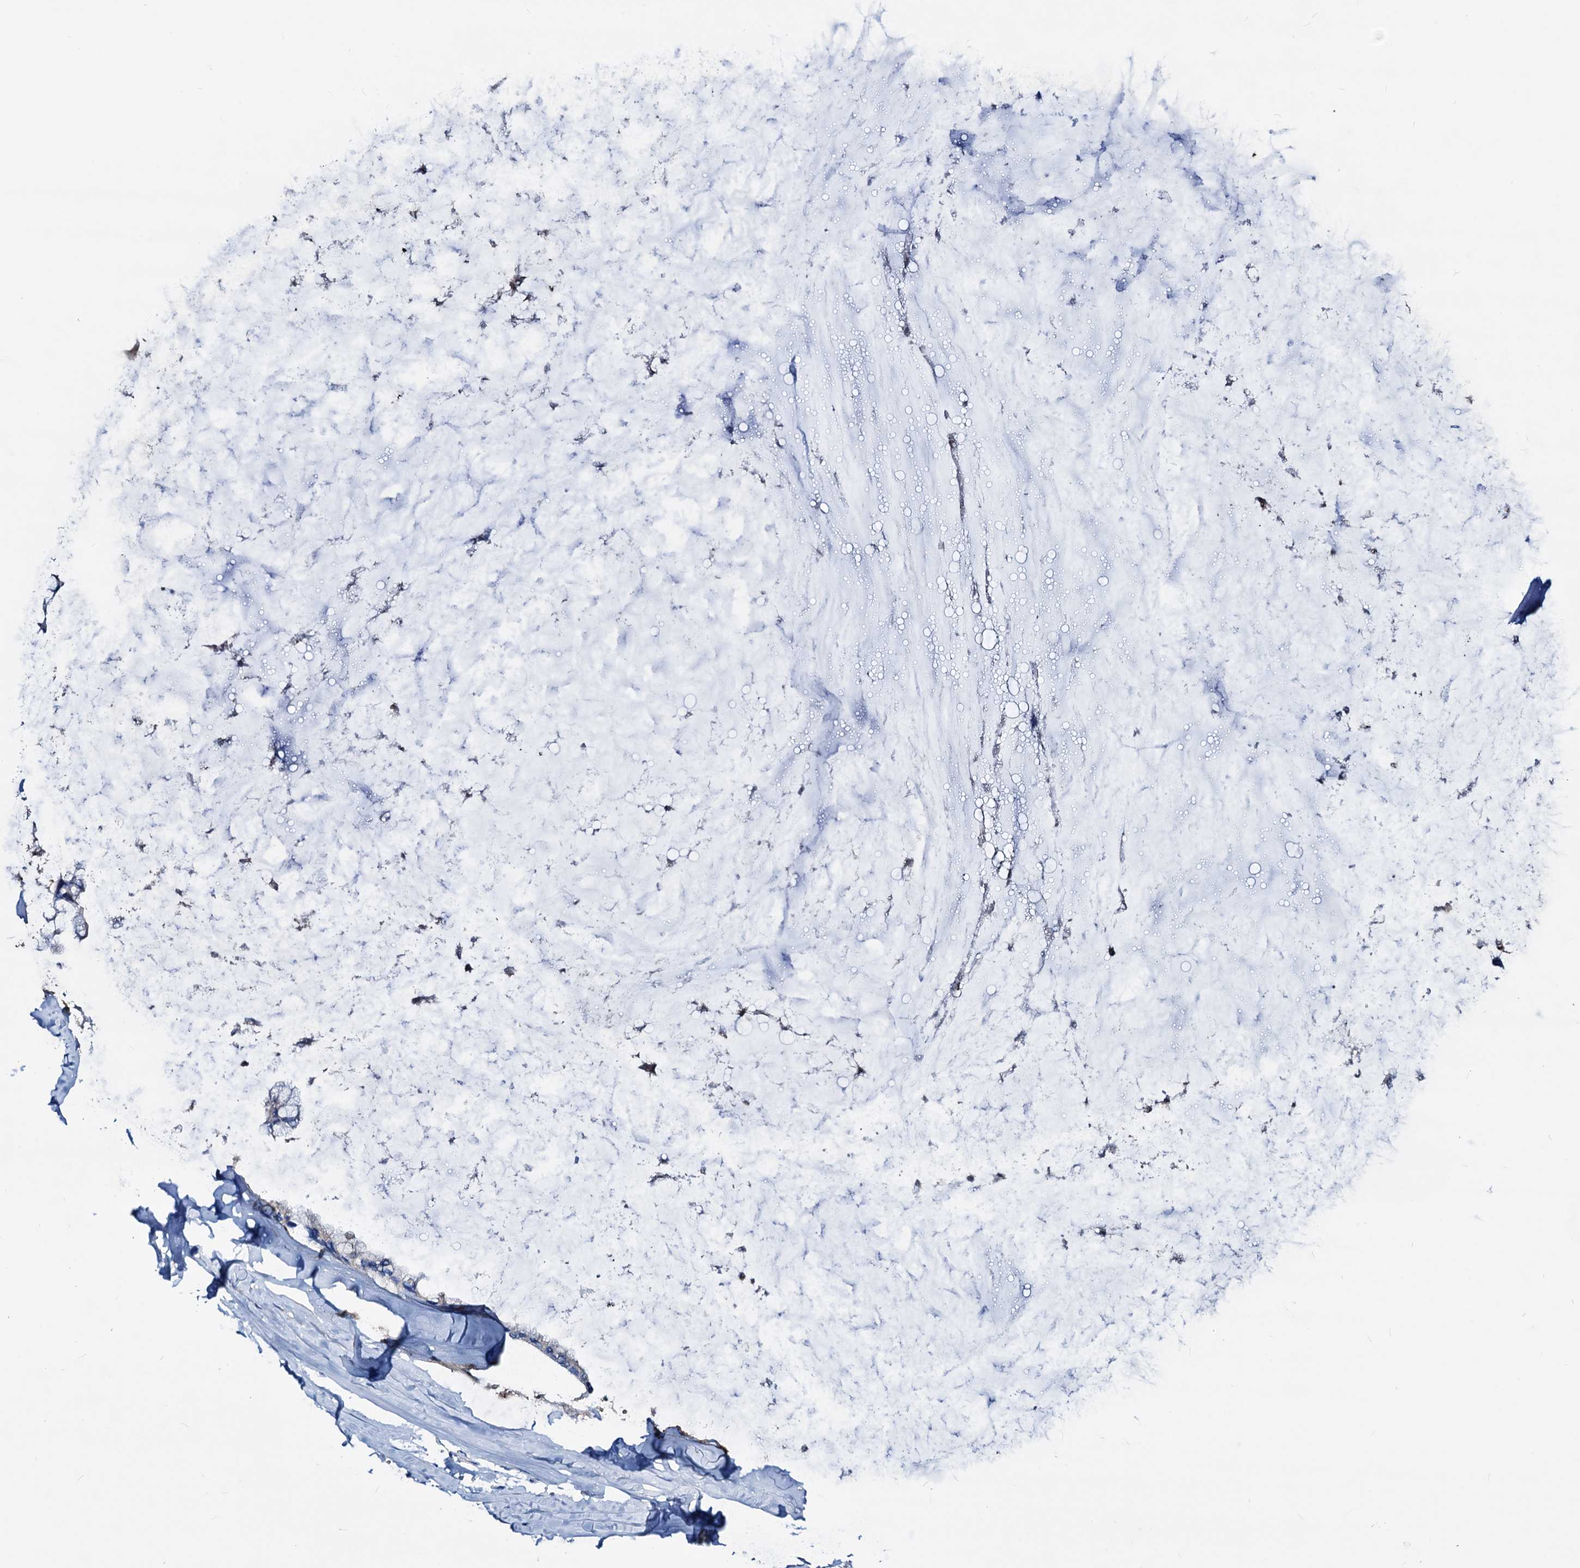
{"staining": {"intensity": "negative", "quantity": "none", "location": "none"}, "tissue": "ovarian cancer", "cell_type": "Tumor cells", "image_type": "cancer", "snomed": [{"axis": "morphology", "description": "Cystadenocarcinoma, mucinous, NOS"}, {"axis": "topography", "description": "Ovary"}], "caption": "Tumor cells show no significant protein expression in ovarian cancer. (DAB immunohistochemistry (IHC) with hematoxylin counter stain).", "gene": "DYDC2", "patient": {"sex": "female", "age": 39}}